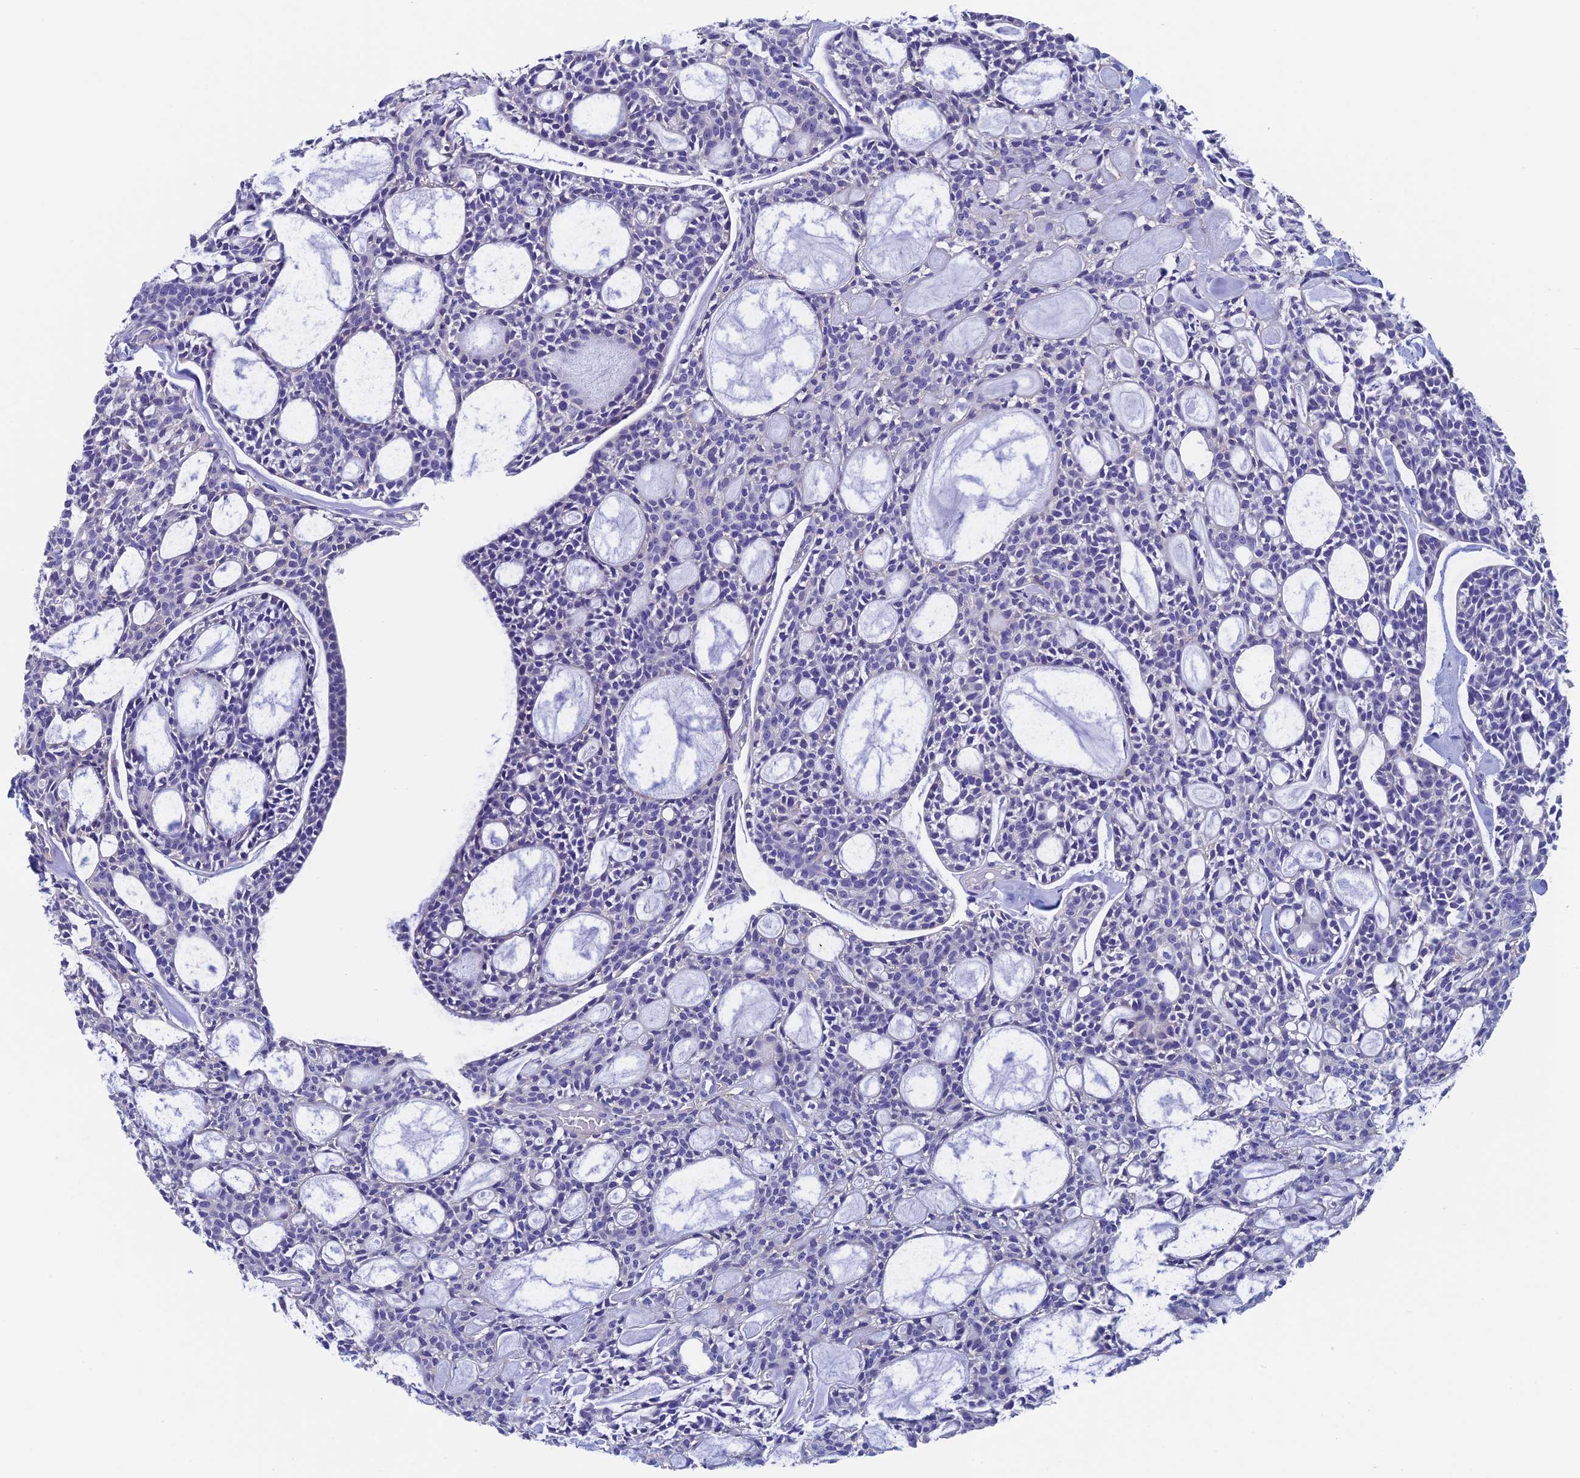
{"staining": {"intensity": "negative", "quantity": "none", "location": "none"}, "tissue": "head and neck cancer", "cell_type": "Tumor cells", "image_type": "cancer", "snomed": [{"axis": "morphology", "description": "Adenocarcinoma, NOS"}, {"axis": "topography", "description": "Salivary gland"}, {"axis": "topography", "description": "Head-Neck"}], "caption": "This is an immunohistochemistry histopathology image of human head and neck cancer. There is no expression in tumor cells.", "gene": "ADH7", "patient": {"sex": "male", "age": 55}}